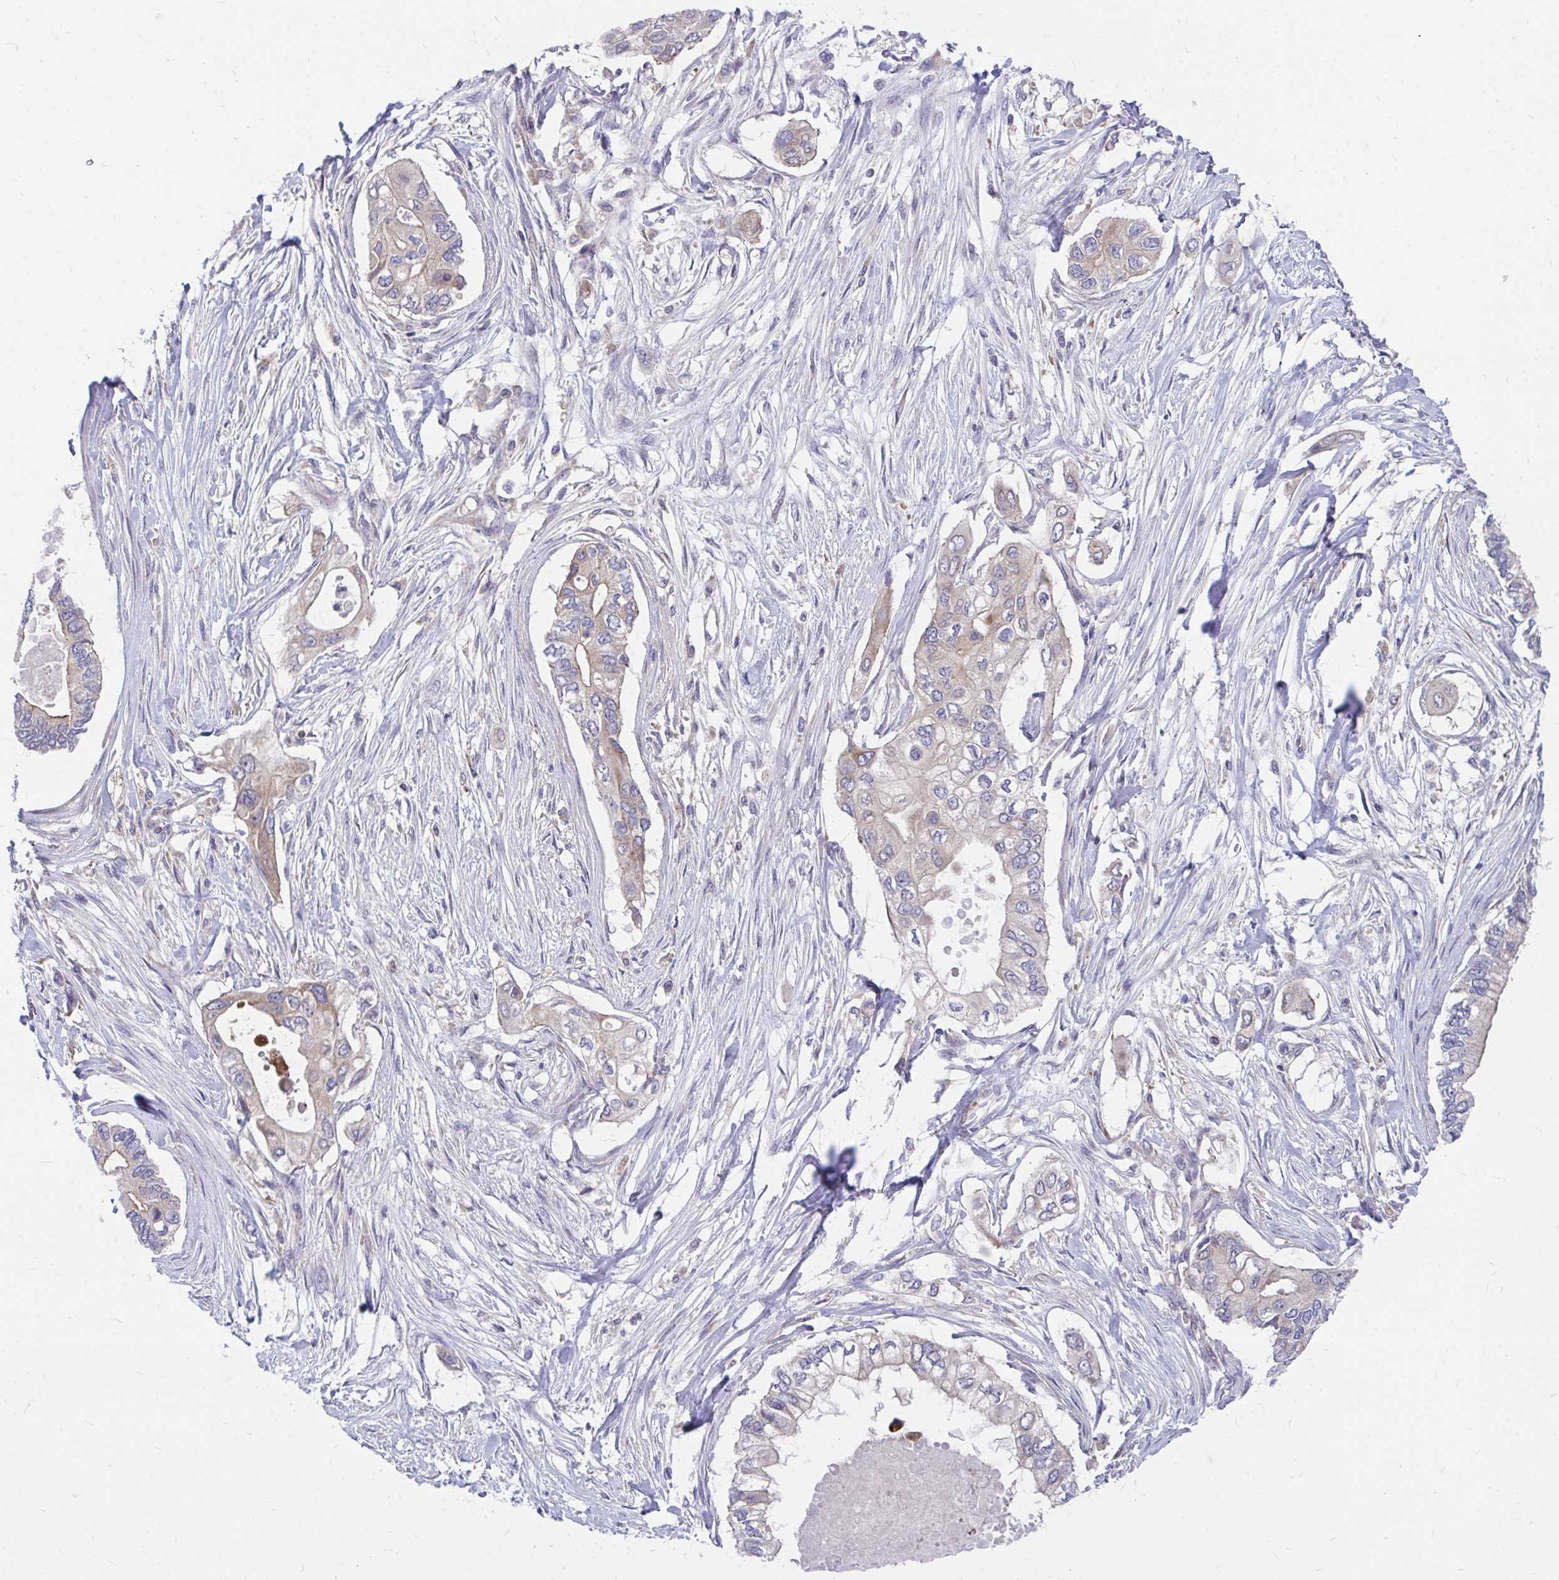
{"staining": {"intensity": "moderate", "quantity": "25%-75%", "location": "cytoplasmic/membranous"}, "tissue": "pancreatic cancer", "cell_type": "Tumor cells", "image_type": "cancer", "snomed": [{"axis": "morphology", "description": "Adenocarcinoma, NOS"}, {"axis": "topography", "description": "Pancreas"}], "caption": "Protein staining by immunohistochemistry (IHC) demonstrates moderate cytoplasmic/membranous positivity in about 25%-75% of tumor cells in adenocarcinoma (pancreatic). Ihc stains the protein of interest in brown and the nuclei are stained blue.", "gene": "FHIP1B", "patient": {"sex": "female", "age": 63}}